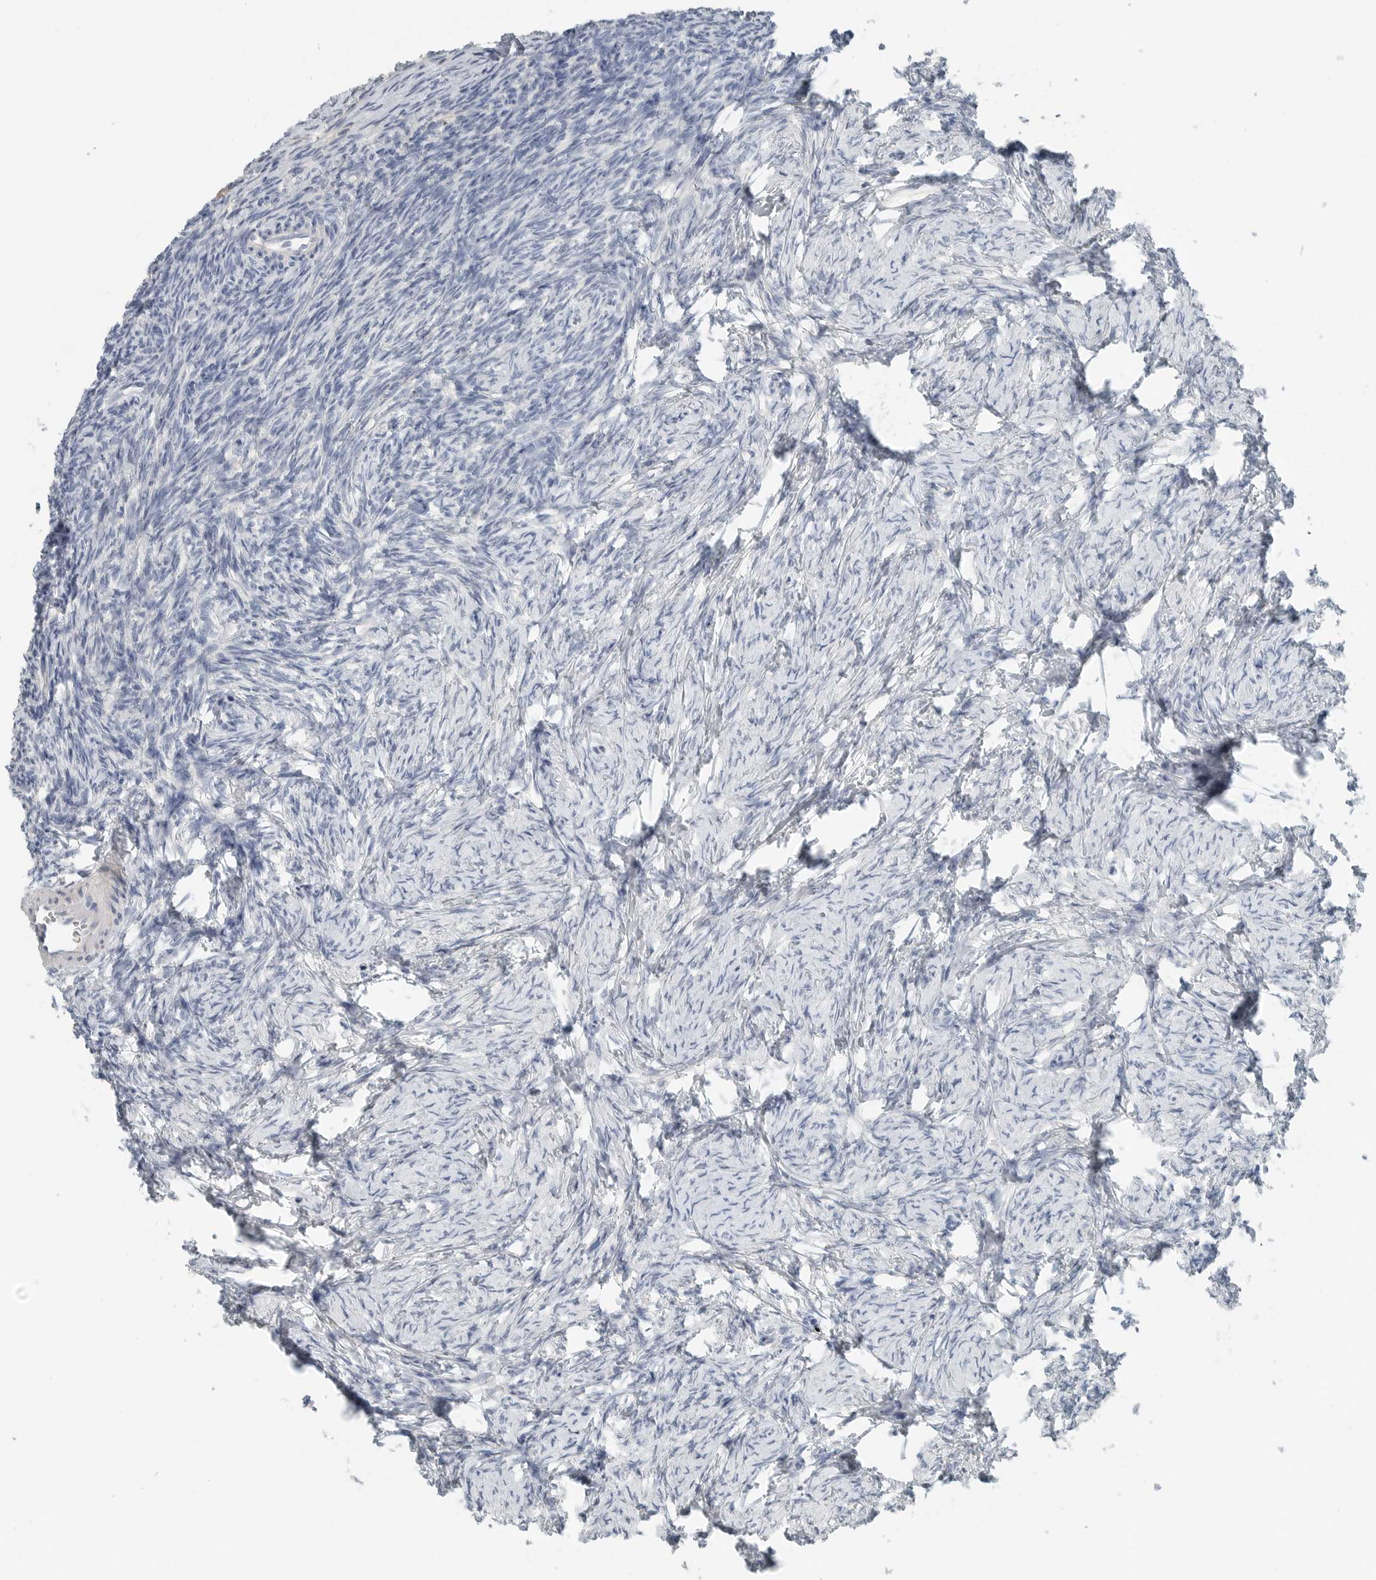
{"staining": {"intensity": "negative", "quantity": "none", "location": "none"}, "tissue": "ovary", "cell_type": "Follicle cells", "image_type": "normal", "snomed": [{"axis": "morphology", "description": "Normal tissue, NOS"}, {"axis": "topography", "description": "Ovary"}], "caption": "High magnification brightfield microscopy of normal ovary stained with DAB (brown) and counterstained with hematoxylin (blue): follicle cells show no significant expression.", "gene": "SERPINB7", "patient": {"sex": "female", "age": 34}}